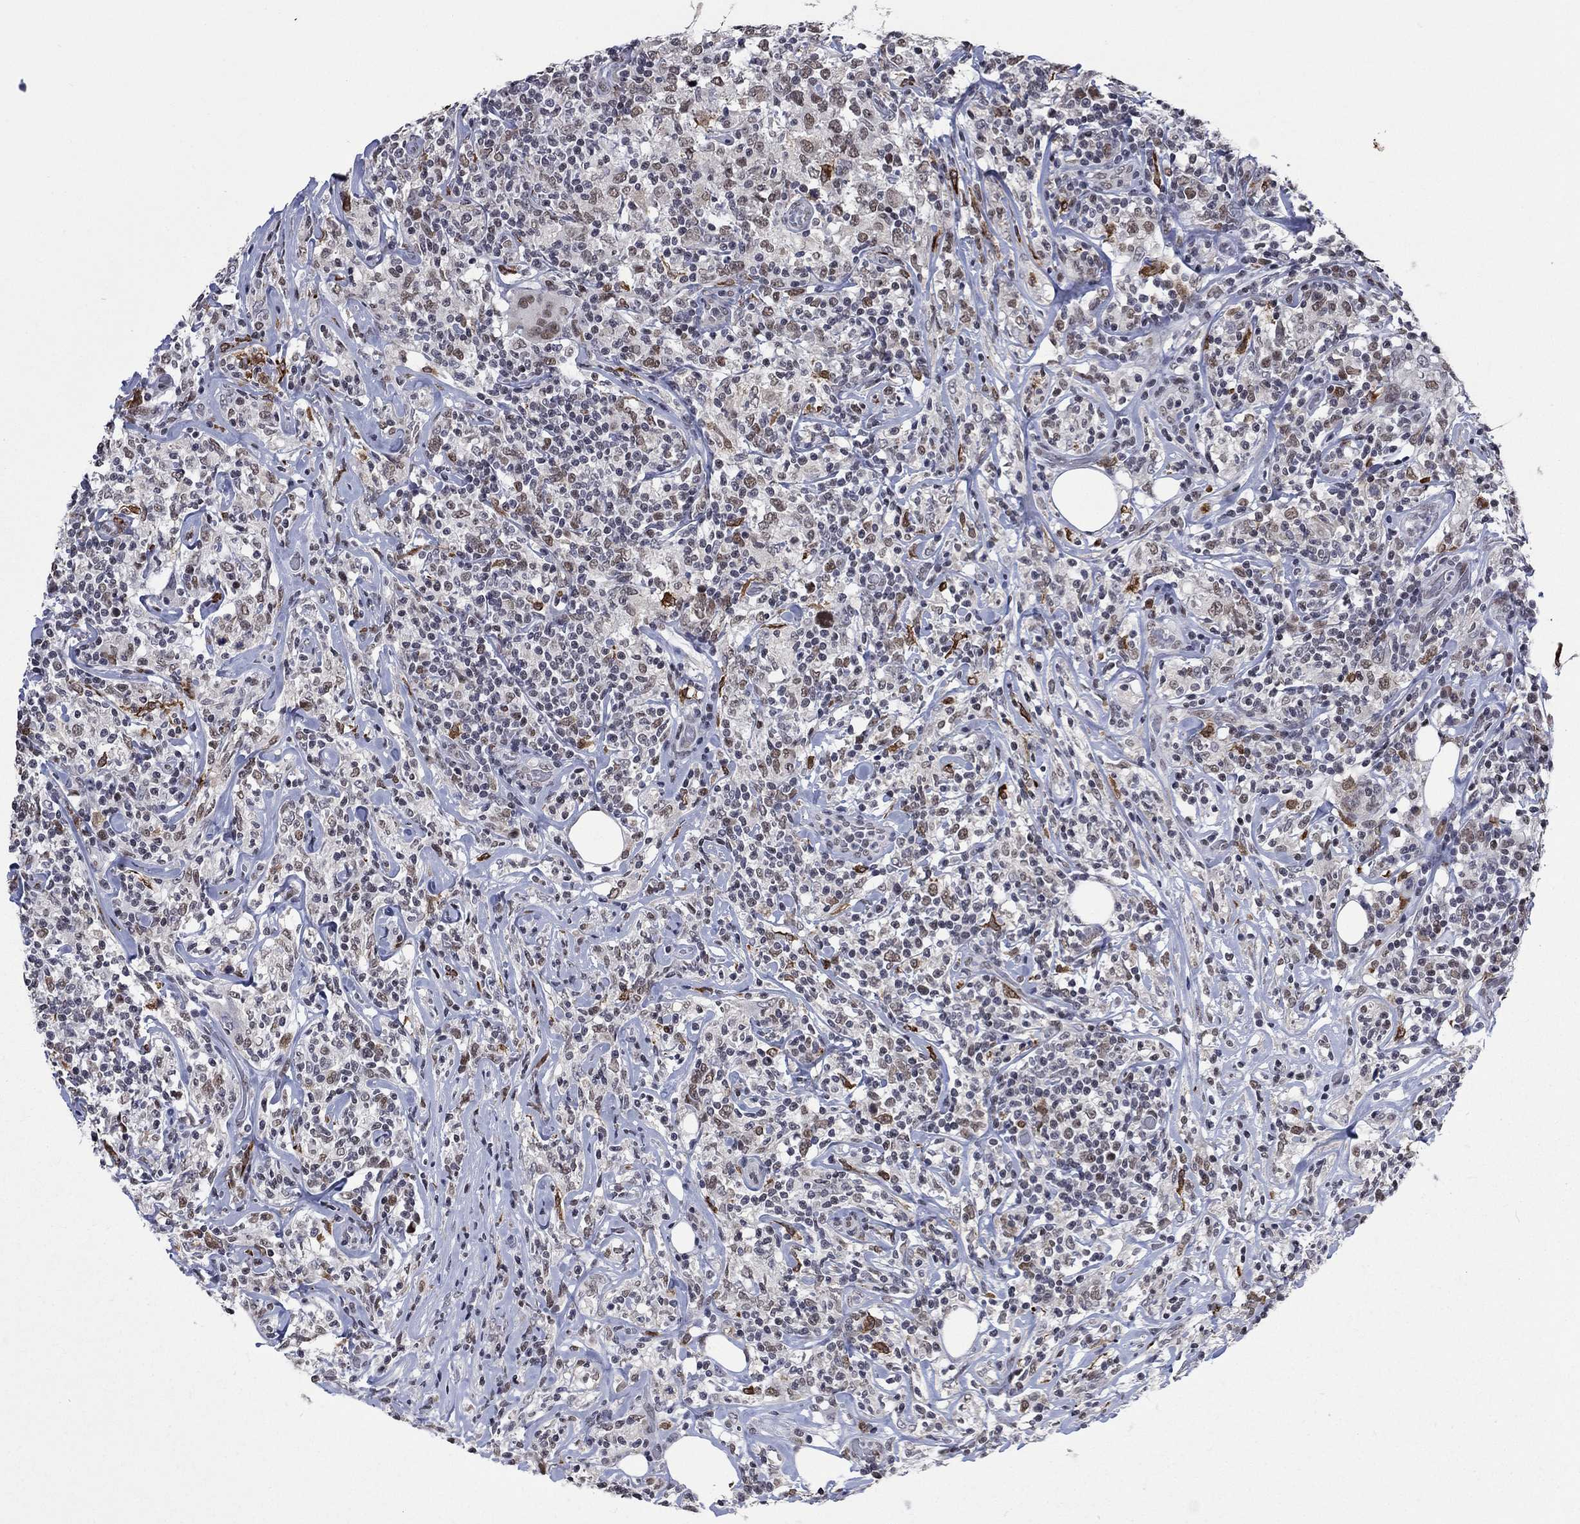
{"staining": {"intensity": "moderate", "quantity": "<25%", "location": "nuclear"}, "tissue": "lymphoma", "cell_type": "Tumor cells", "image_type": "cancer", "snomed": [{"axis": "morphology", "description": "Malignant lymphoma, non-Hodgkin's type, High grade"}, {"axis": "topography", "description": "Lymph node"}], "caption": "This histopathology image exhibits IHC staining of human lymphoma, with low moderate nuclear expression in approximately <25% of tumor cells.", "gene": "HCFC1", "patient": {"sex": "female", "age": 84}}